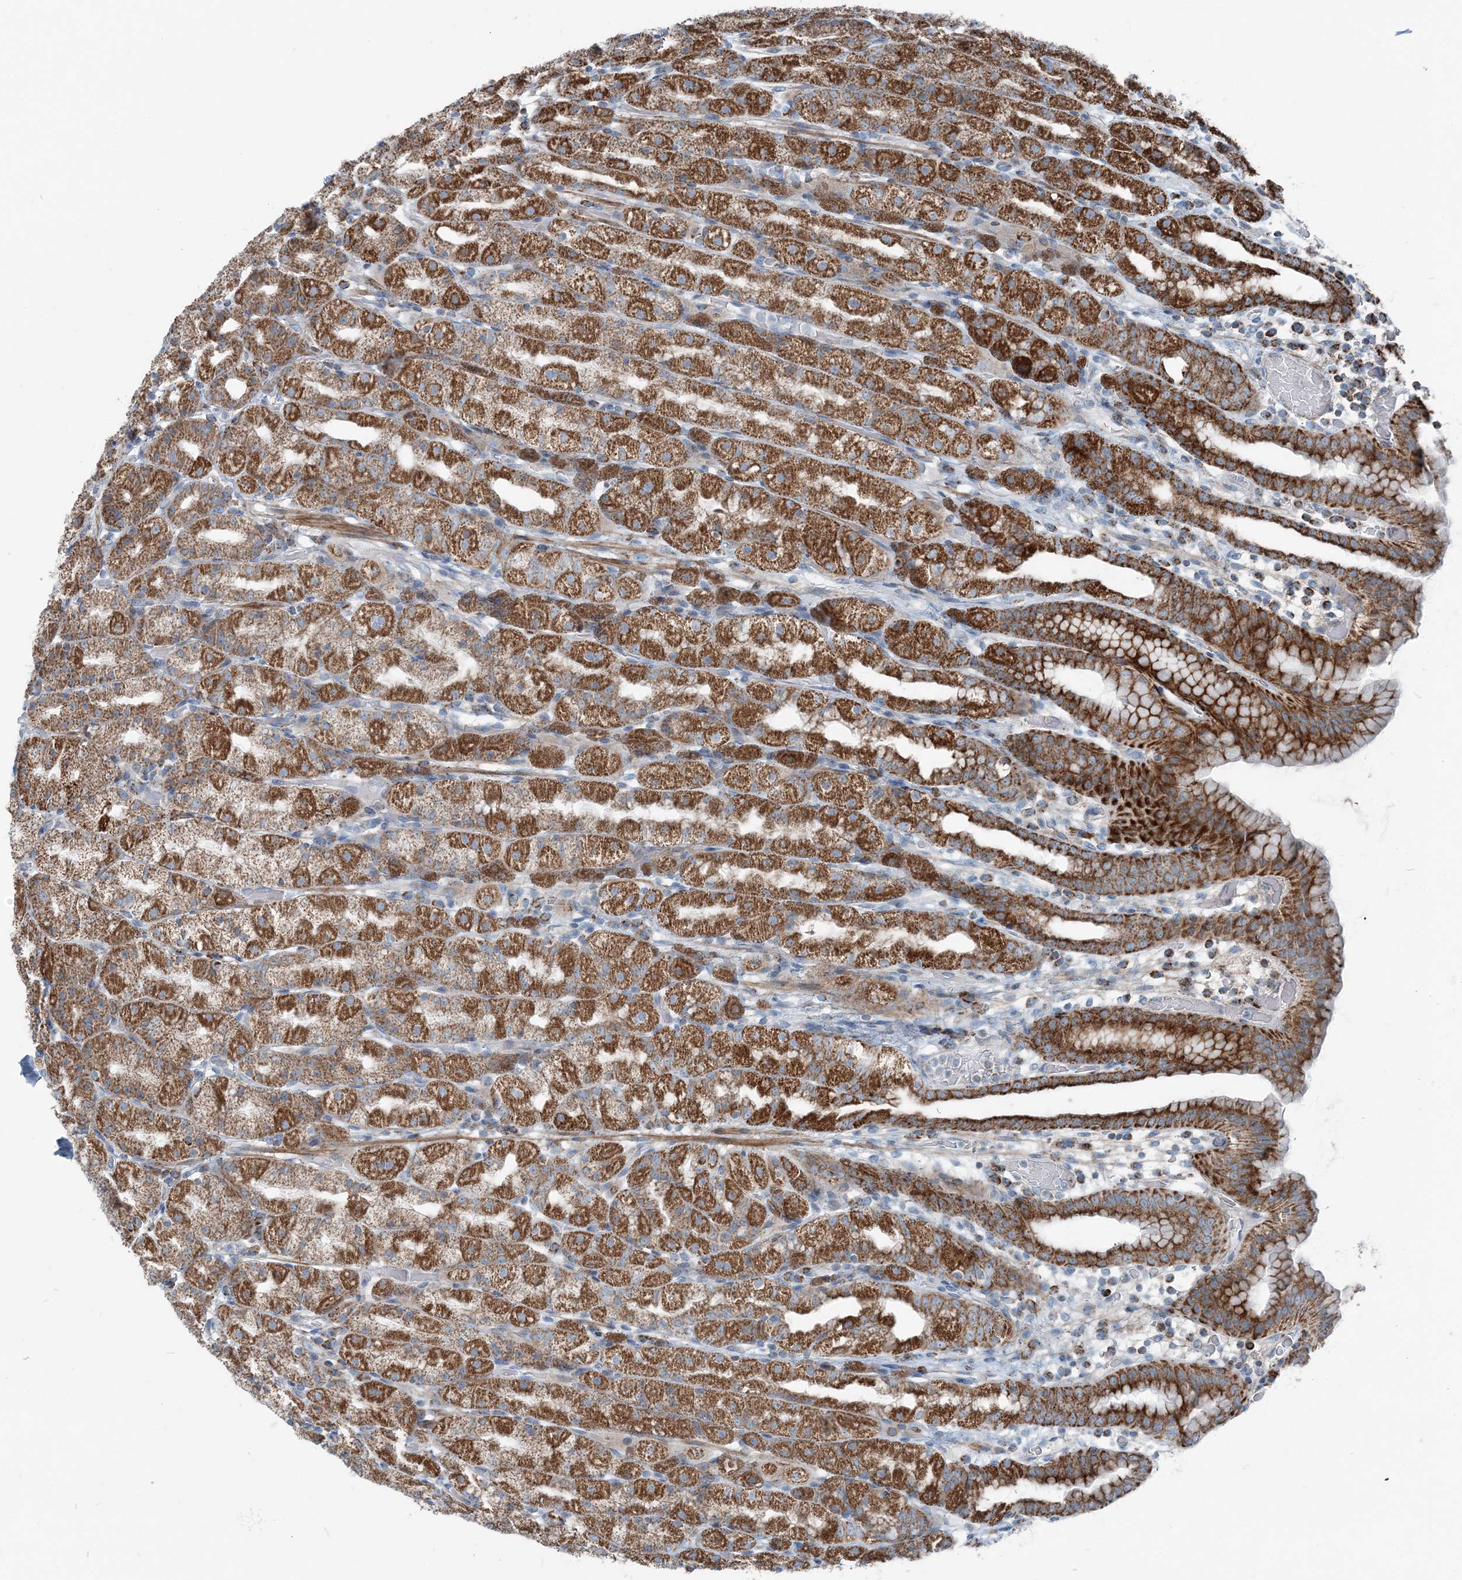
{"staining": {"intensity": "strong", "quantity": ">75%", "location": "cytoplasmic/membranous"}, "tissue": "stomach", "cell_type": "Glandular cells", "image_type": "normal", "snomed": [{"axis": "morphology", "description": "Normal tissue, NOS"}, {"axis": "topography", "description": "Stomach, upper"}], "caption": "Strong cytoplasmic/membranous staining for a protein is seen in approximately >75% of glandular cells of benign stomach using immunohistochemistry (IHC).", "gene": "INTU", "patient": {"sex": "male", "age": 68}}